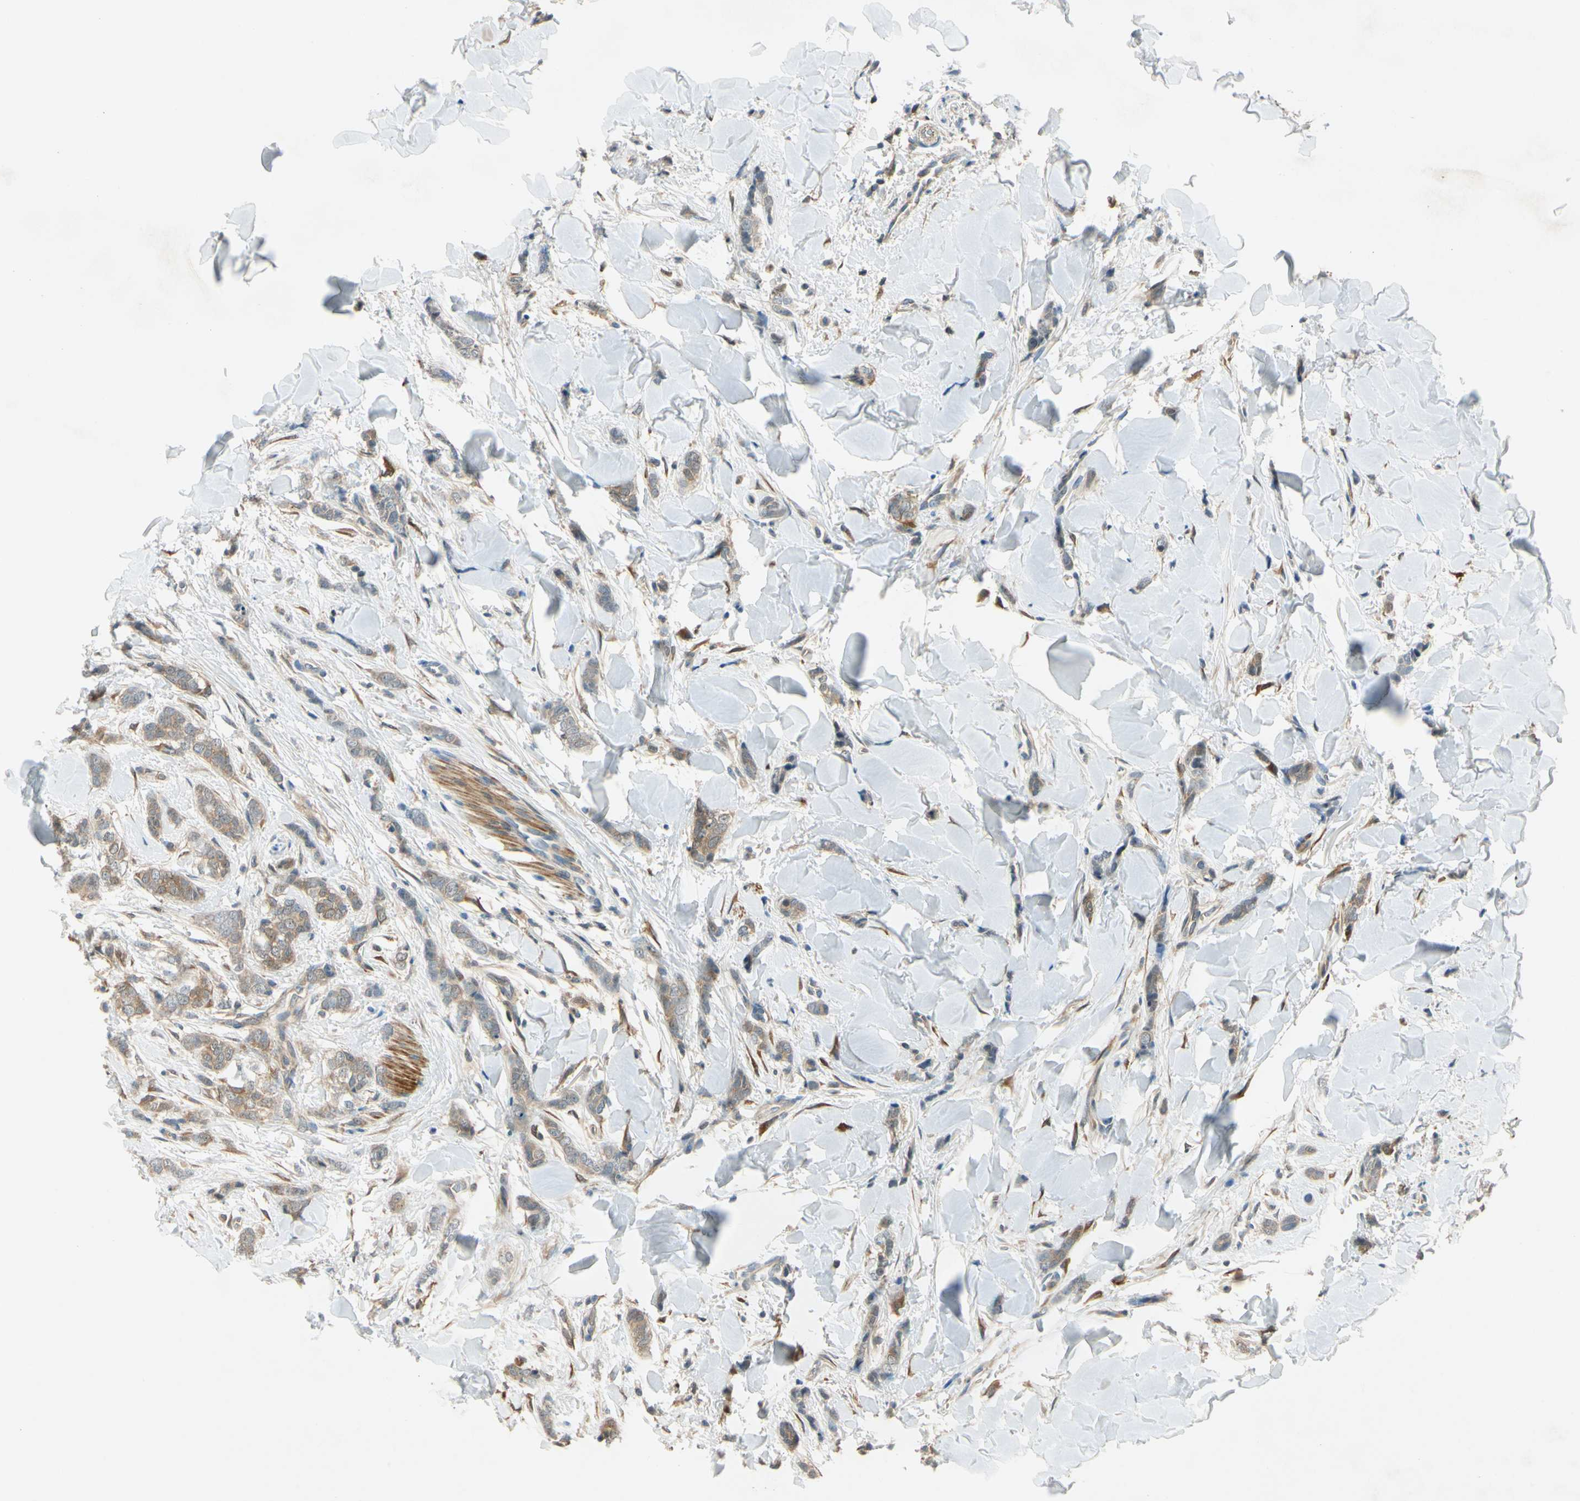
{"staining": {"intensity": "moderate", "quantity": ">75%", "location": "cytoplasmic/membranous"}, "tissue": "breast cancer", "cell_type": "Tumor cells", "image_type": "cancer", "snomed": [{"axis": "morphology", "description": "Lobular carcinoma"}, {"axis": "topography", "description": "Skin"}, {"axis": "topography", "description": "Breast"}], "caption": "Immunohistochemistry photomicrograph of breast lobular carcinoma stained for a protein (brown), which reveals medium levels of moderate cytoplasmic/membranous positivity in approximately >75% of tumor cells.", "gene": "WIPI1", "patient": {"sex": "female", "age": 46}}